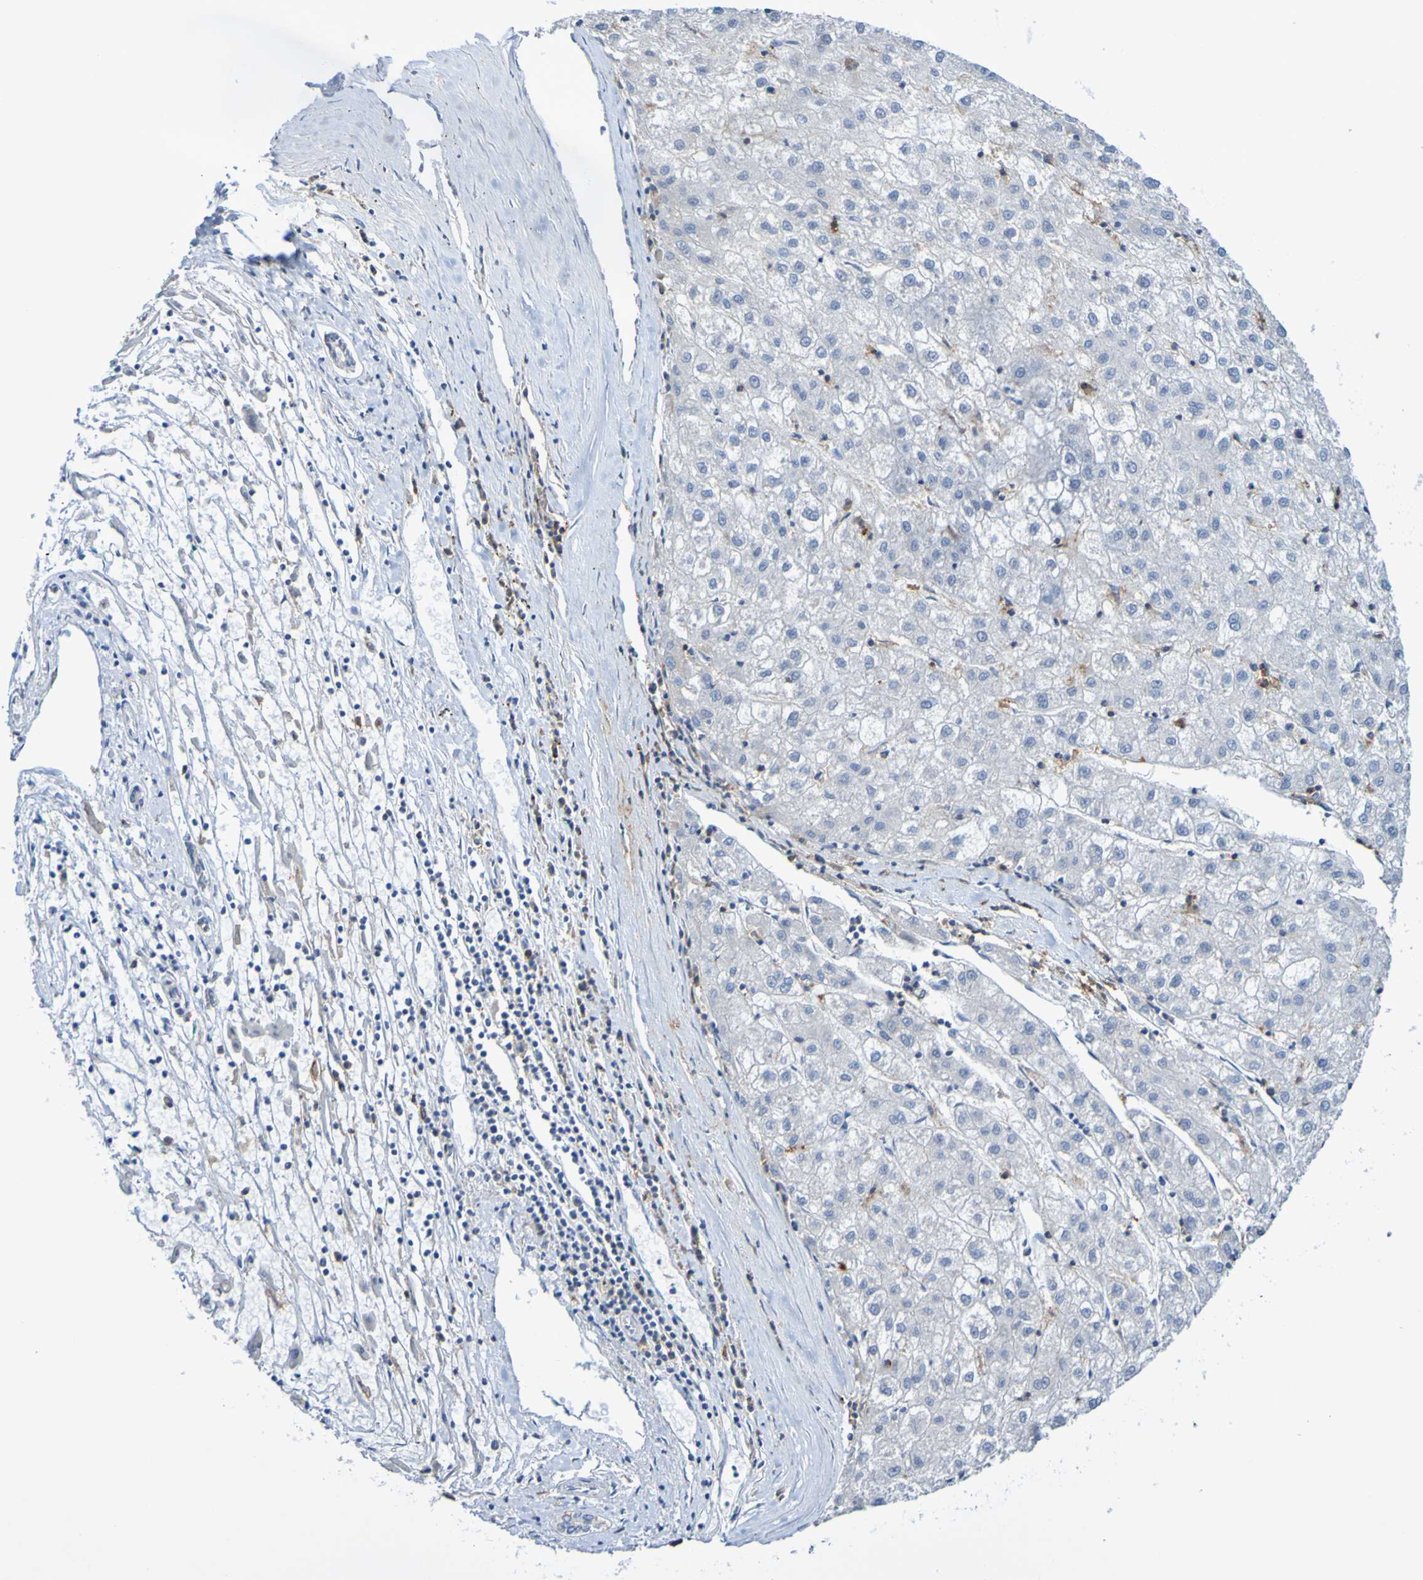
{"staining": {"intensity": "negative", "quantity": "none", "location": "none"}, "tissue": "liver cancer", "cell_type": "Tumor cells", "image_type": "cancer", "snomed": [{"axis": "morphology", "description": "Carcinoma, Hepatocellular, NOS"}, {"axis": "topography", "description": "Liver"}], "caption": "The photomicrograph shows no staining of tumor cells in liver hepatocellular carcinoma. Brightfield microscopy of immunohistochemistry stained with DAB (3,3'-diaminobenzidine) (brown) and hematoxylin (blue), captured at high magnification.", "gene": "SLC3A2", "patient": {"sex": "male", "age": 72}}